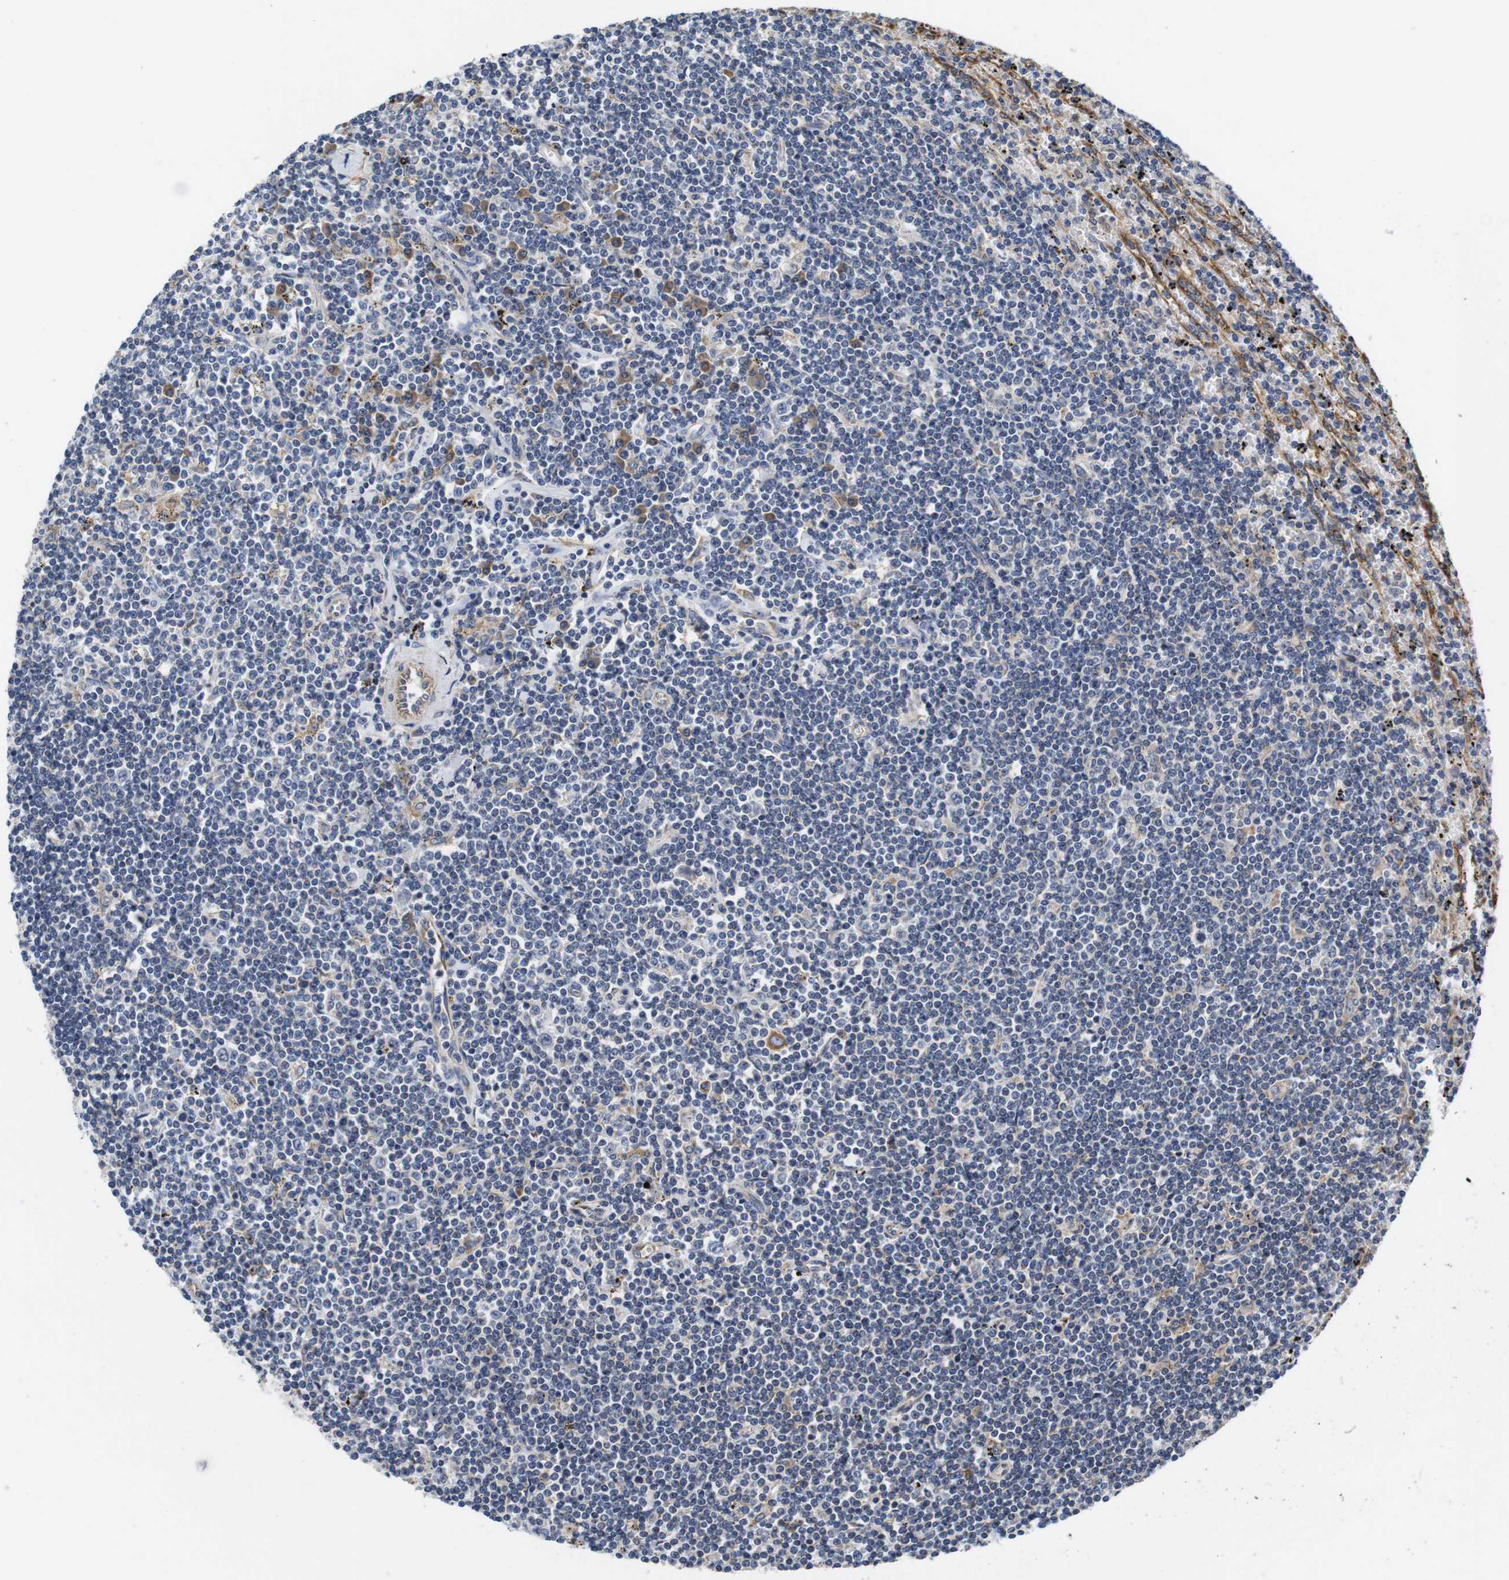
{"staining": {"intensity": "negative", "quantity": "none", "location": "none"}, "tissue": "lymphoma", "cell_type": "Tumor cells", "image_type": "cancer", "snomed": [{"axis": "morphology", "description": "Malignant lymphoma, non-Hodgkin's type, Low grade"}, {"axis": "topography", "description": "Spleen"}], "caption": "Immunohistochemistry (IHC) of human lymphoma demonstrates no expression in tumor cells. (Brightfield microscopy of DAB (3,3'-diaminobenzidine) immunohistochemistry at high magnification).", "gene": "MARCHF7", "patient": {"sex": "male", "age": 76}}